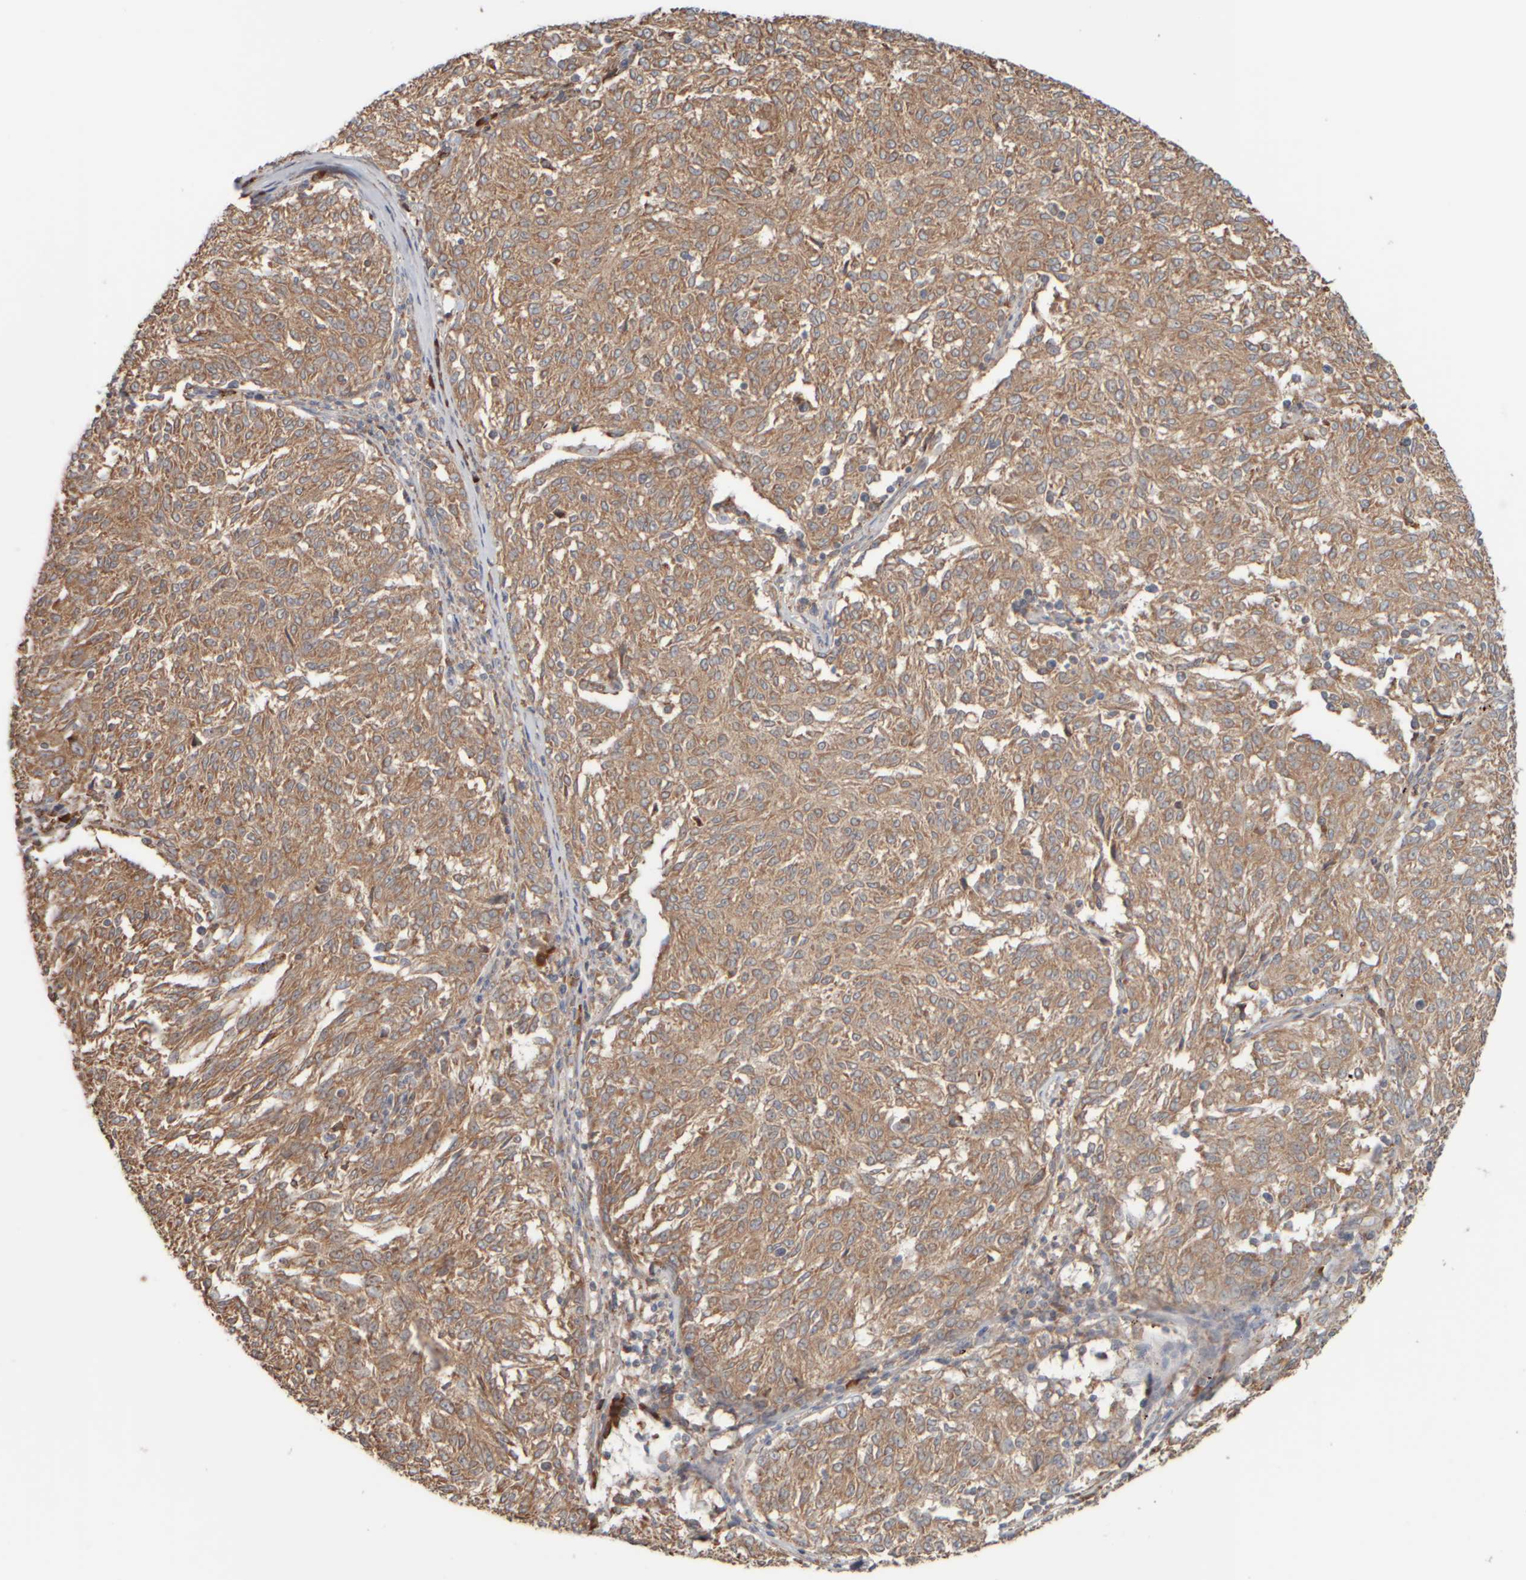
{"staining": {"intensity": "moderate", "quantity": ">75%", "location": "cytoplasmic/membranous"}, "tissue": "melanoma", "cell_type": "Tumor cells", "image_type": "cancer", "snomed": [{"axis": "morphology", "description": "Malignant melanoma, NOS"}, {"axis": "topography", "description": "Skin"}], "caption": "Immunohistochemical staining of human malignant melanoma displays medium levels of moderate cytoplasmic/membranous protein expression in about >75% of tumor cells.", "gene": "EIF2B3", "patient": {"sex": "female", "age": 72}}